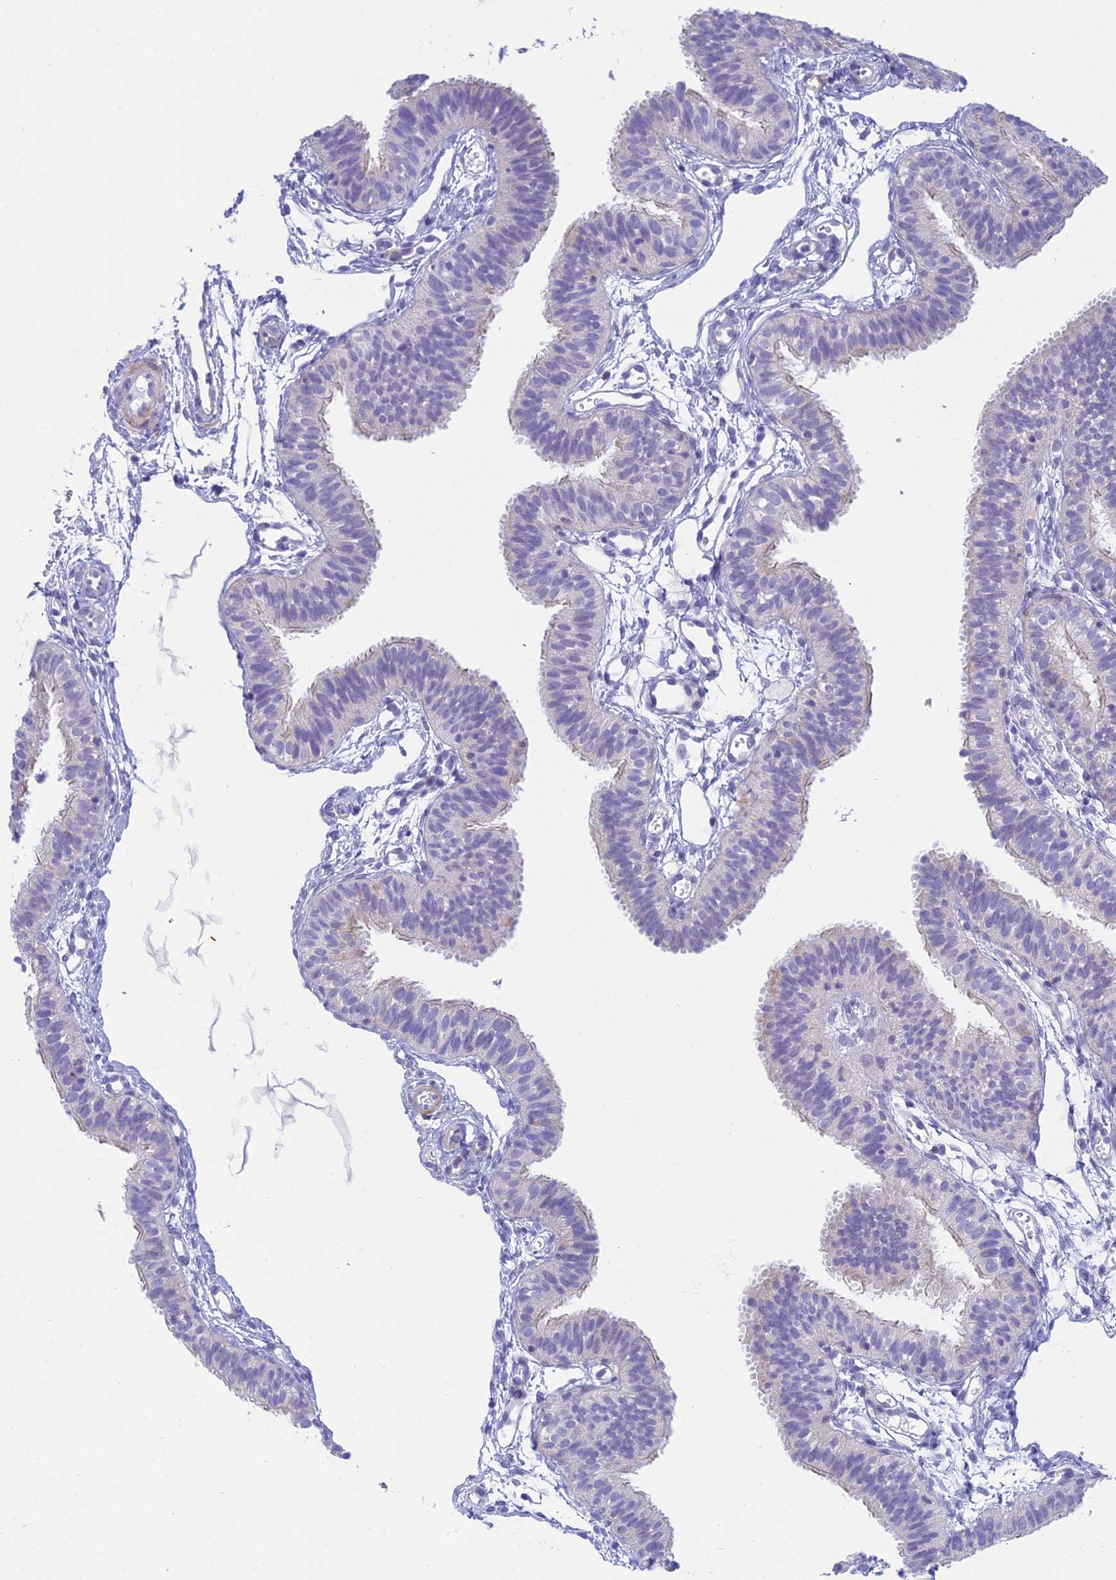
{"staining": {"intensity": "weak", "quantity": "<25%", "location": "cytoplasmic/membranous"}, "tissue": "fallopian tube", "cell_type": "Glandular cells", "image_type": "normal", "snomed": [{"axis": "morphology", "description": "Normal tissue, NOS"}, {"axis": "topography", "description": "Fallopian tube"}], "caption": "Human fallopian tube stained for a protein using IHC shows no expression in glandular cells.", "gene": "PRR13", "patient": {"sex": "female", "age": 35}}